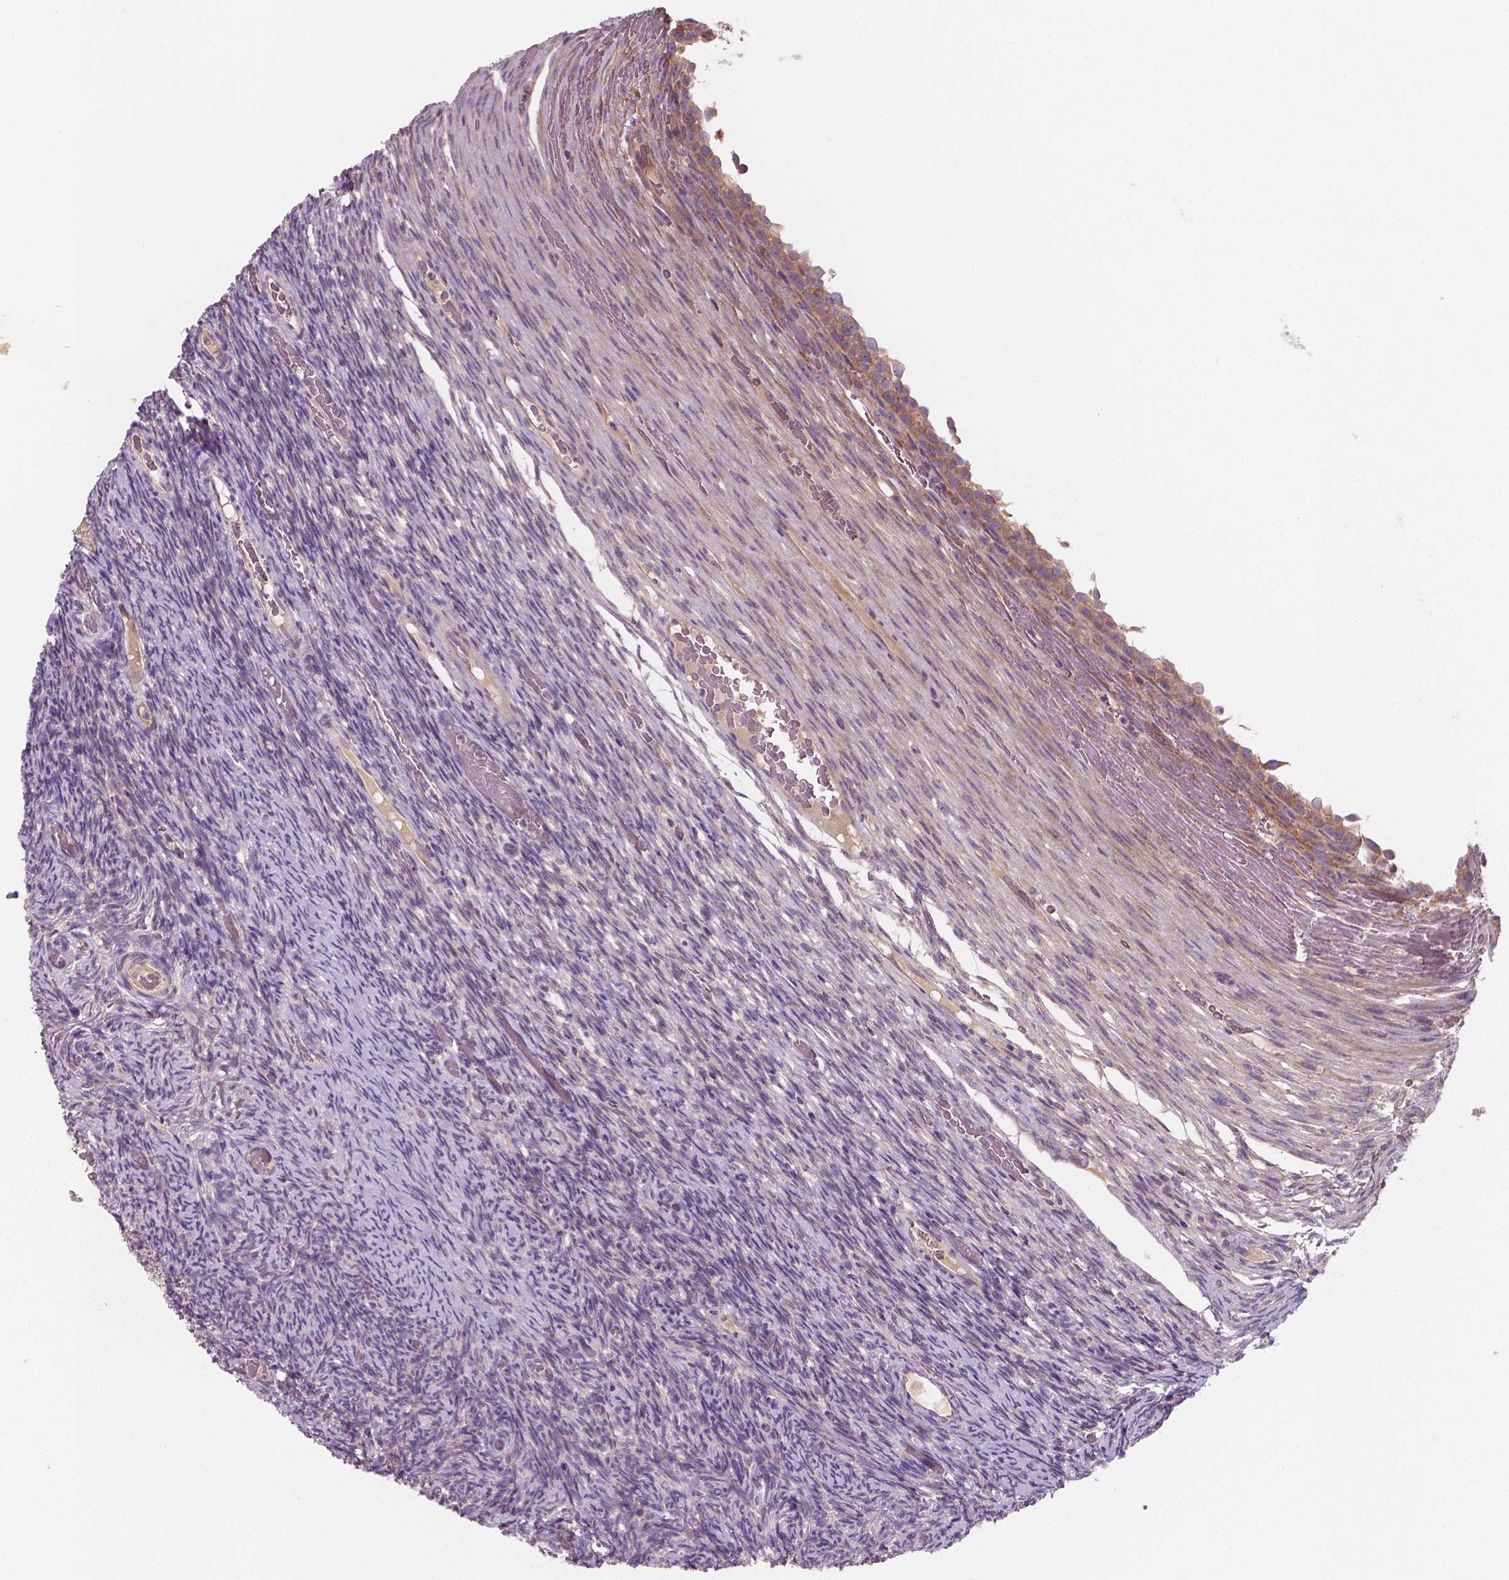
{"staining": {"intensity": "weak", "quantity": ">75%", "location": "cytoplasmic/membranous"}, "tissue": "ovary", "cell_type": "Follicle cells", "image_type": "normal", "snomed": [{"axis": "morphology", "description": "Normal tissue, NOS"}, {"axis": "topography", "description": "Ovary"}], "caption": "A low amount of weak cytoplasmic/membranous positivity is present in approximately >75% of follicle cells in normal ovary.", "gene": "LSM14B", "patient": {"sex": "female", "age": 34}}